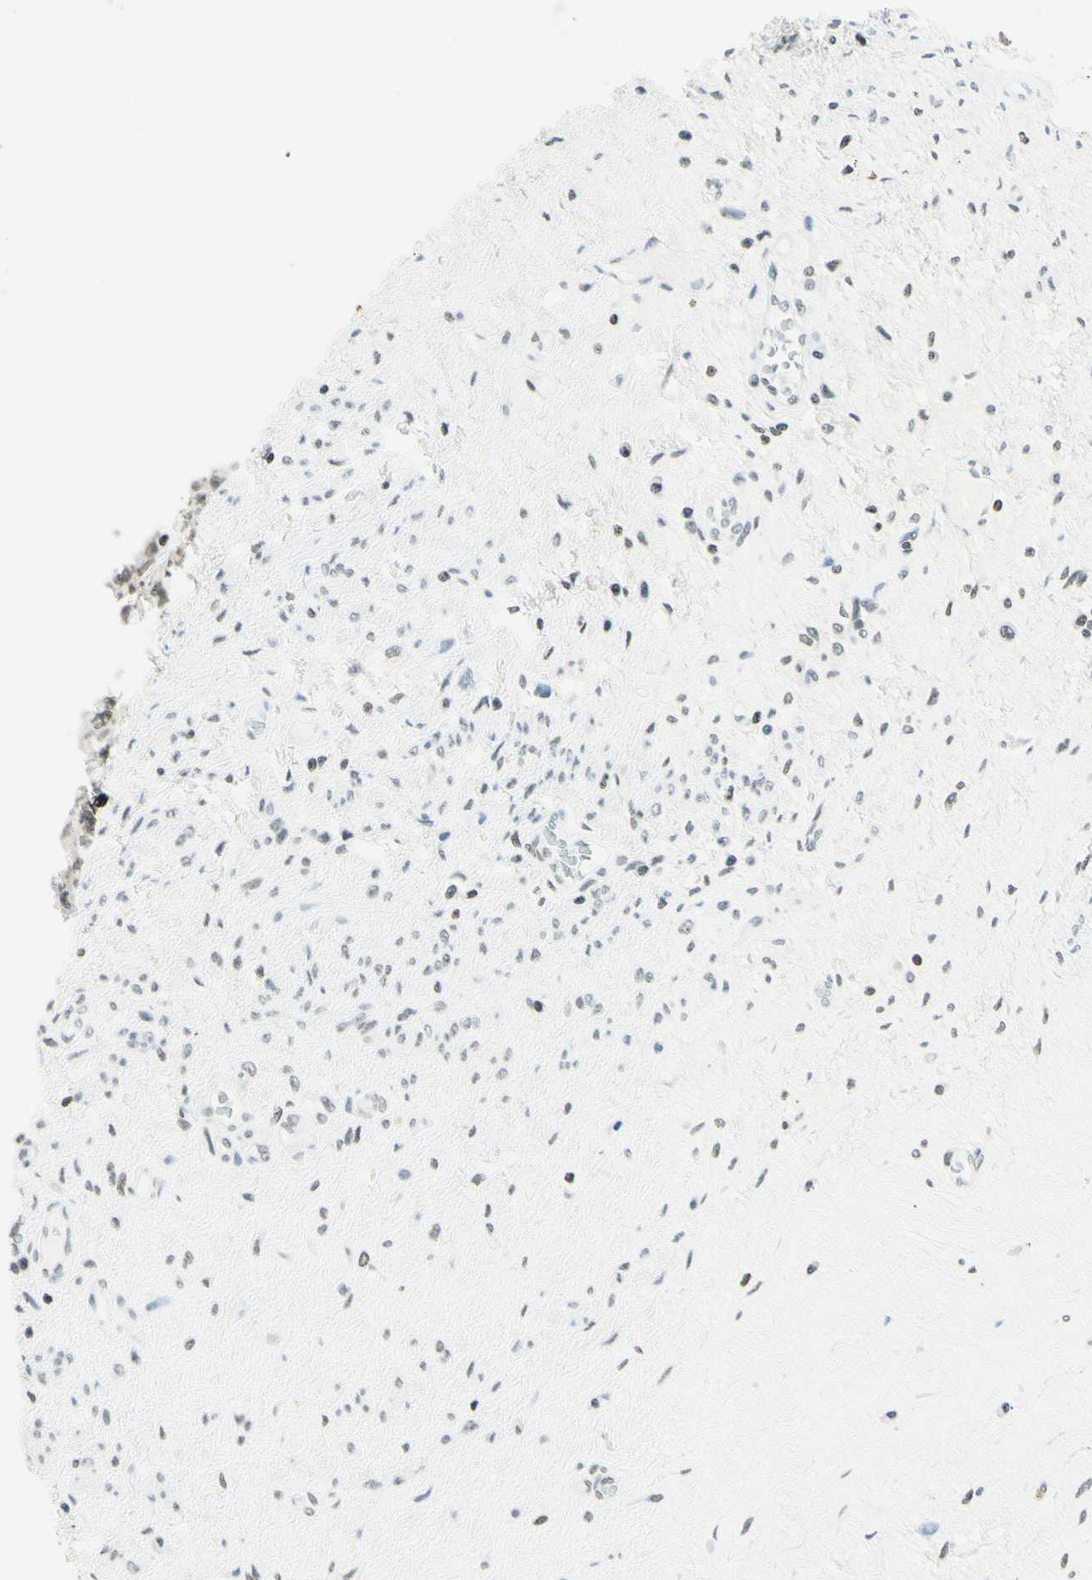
{"staining": {"intensity": "weak", "quantity": "<25%", "location": "nuclear"}, "tissue": "testis cancer", "cell_type": "Tumor cells", "image_type": "cancer", "snomed": [{"axis": "morphology", "description": "Carcinoma, Embryonal, NOS"}, {"axis": "topography", "description": "Testis"}], "caption": "Testis embryonal carcinoma was stained to show a protein in brown. There is no significant staining in tumor cells.", "gene": "MSH2", "patient": {"sex": "male", "age": 26}}